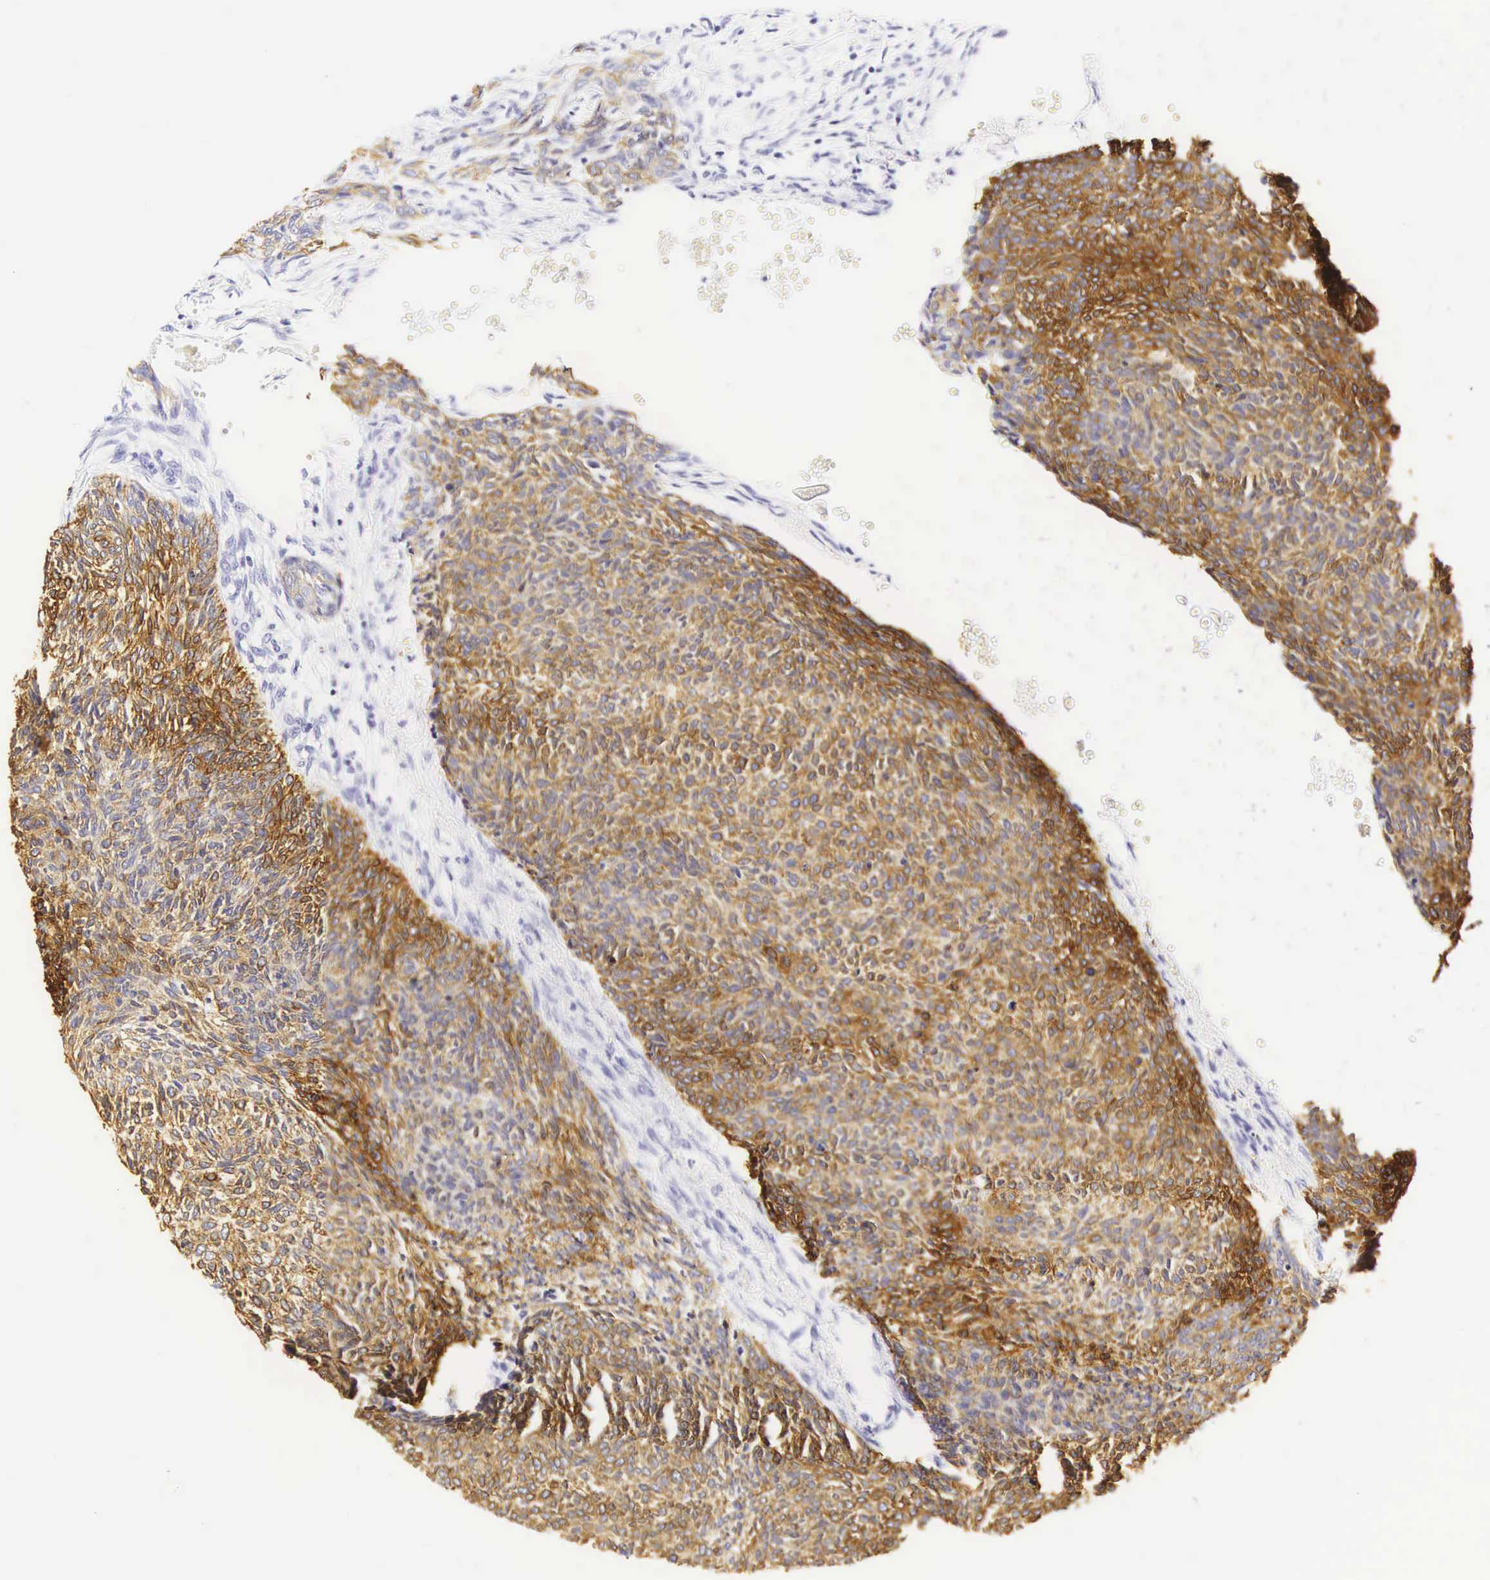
{"staining": {"intensity": "strong", "quantity": ">75%", "location": "cytoplasmic/membranous"}, "tissue": "skin cancer", "cell_type": "Tumor cells", "image_type": "cancer", "snomed": [{"axis": "morphology", "description": "Basal cell carcinoma"}, {"axis": "topography", "description": "Skin"}], "caption": "IHC photomicrograph of neoplastic tissue: skin cancer stained using IHC shows high levels of strong protein expression localized specifically in the cytoplasmic/membranous of tumor cells, appearing as a cytoplasmic/membranous brown color.", "gene": "KRT18", "patient": {"sex": "male", "age": 84}}